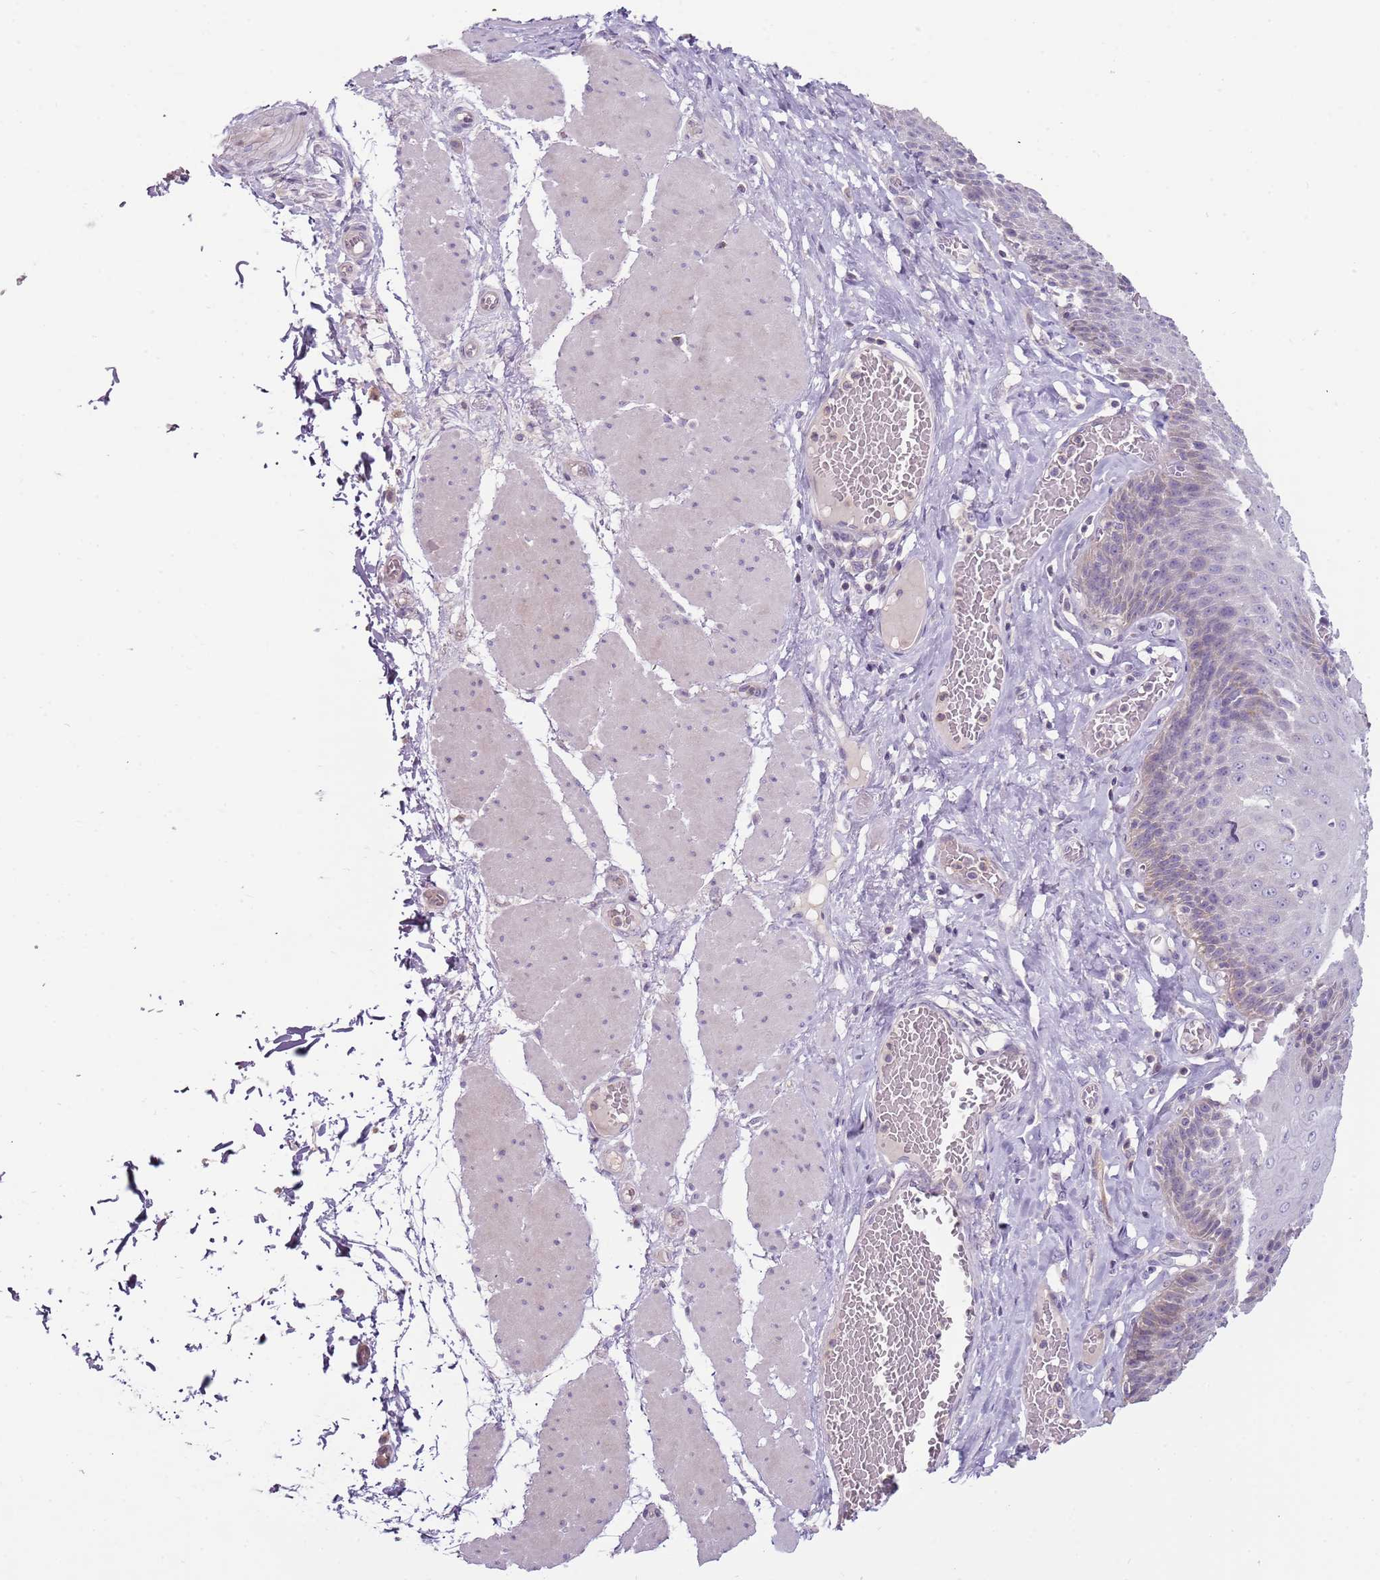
{"staining": {"intensity": "negative", "quantity": "none", "location": "none"}, "tissue": "esophagus", "cell_type": "Squamous epithelial cells", "image_type": "normal", "snomed": [{"axis": "morphology", "description": "Normal tissue, NOS"}, {"axis": "topography", "description": "Esophagus"}], "caption": "Histopathology image shows no protein expression in squamous epithelial cells of normal esophagus. (DAB IHC, high magnification).", "gene": "ARHGAP5", "patient": {"sex": "male", "age": 60}}